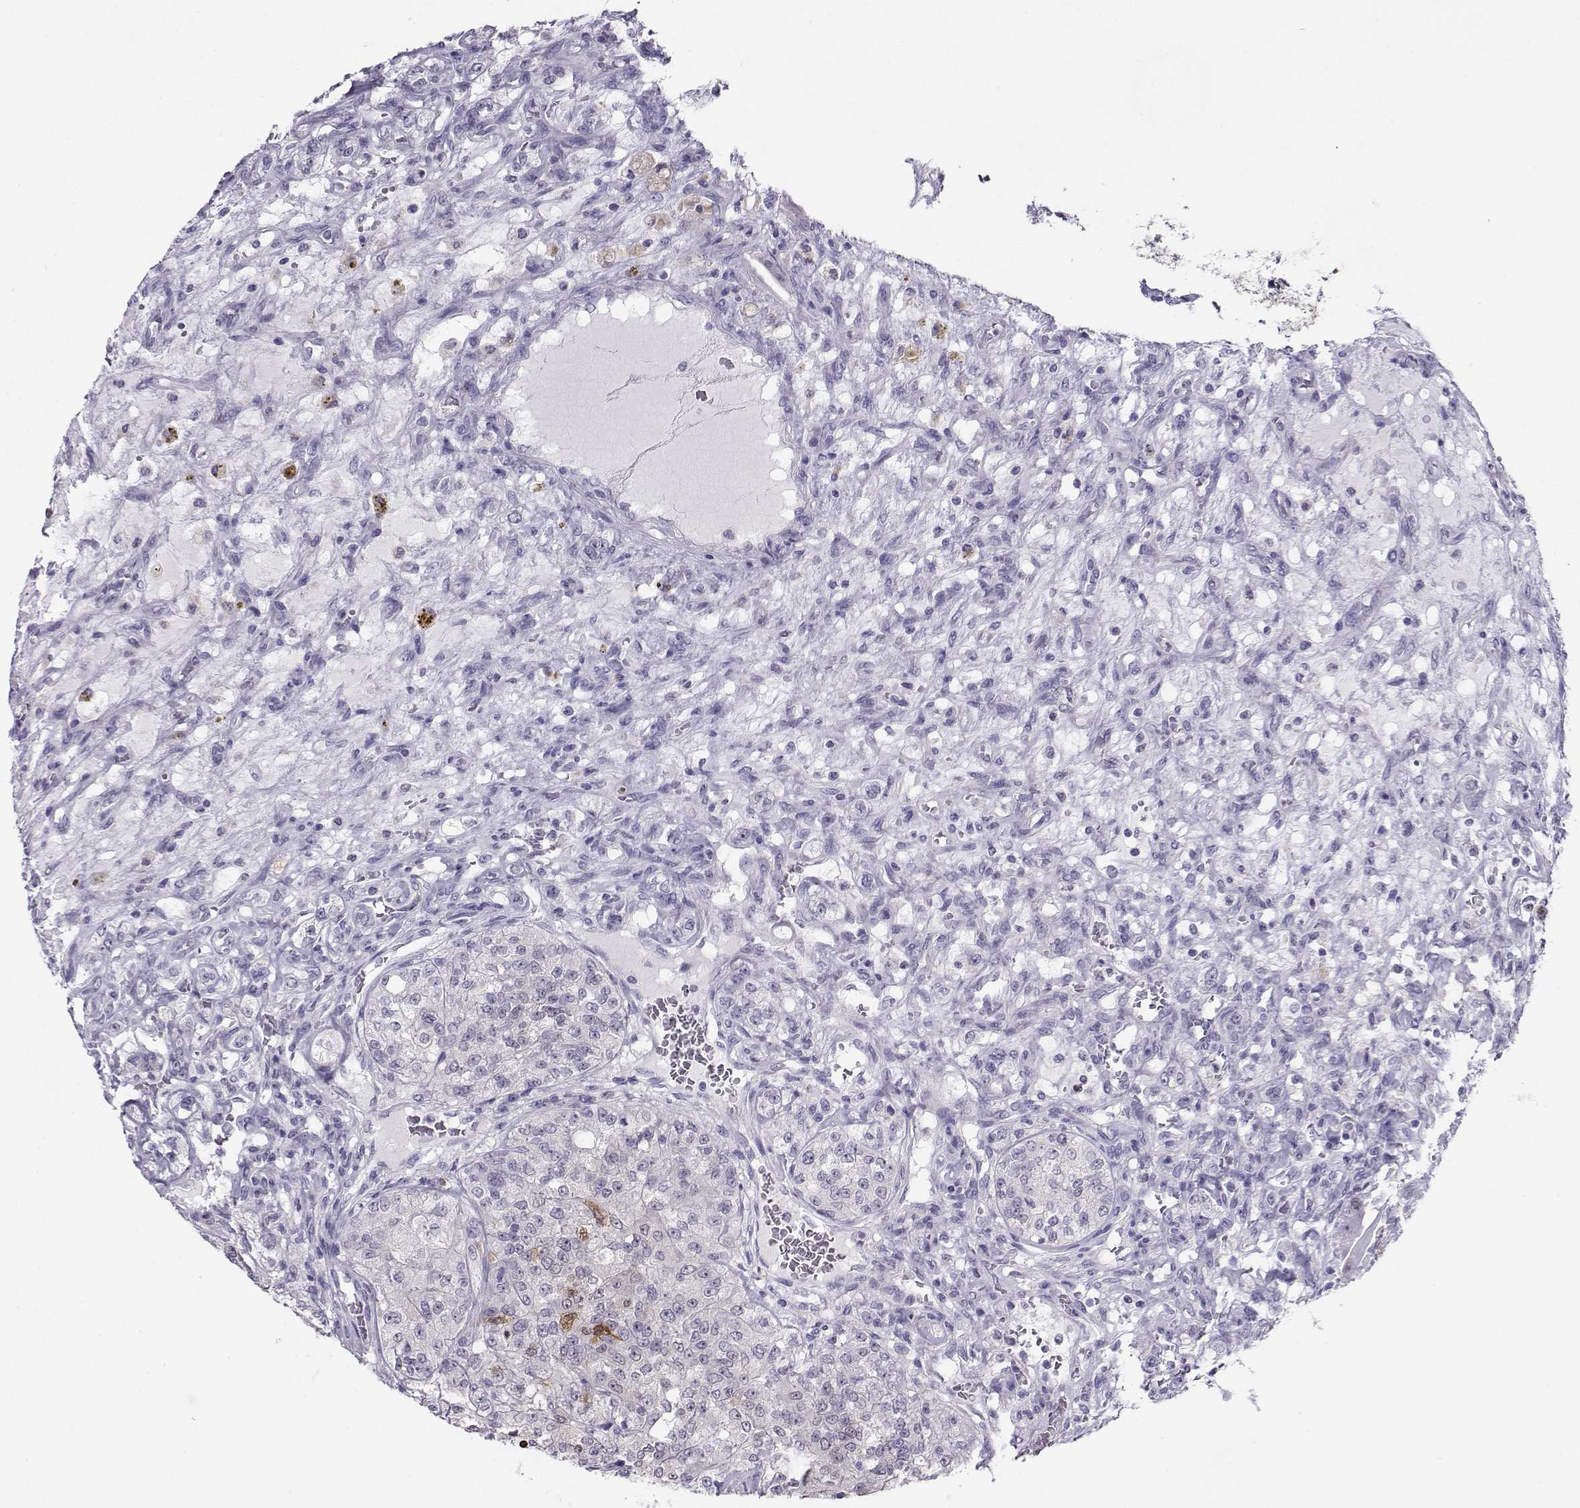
{"staining": {"intensity": "moderate", "quantity": "<25%", "location": "cytoplasmic/membranous"}, "tissue": "renal cancer", "cell_type": "Tumor cells", "image_type": "cancer", "snomed": [{"axis": "morphology", "description": "Adenocarcinoma, NOS"}, {"axis": "topography", "description": "Kidney"}], "caption": "About <25% of tumor cells in human adenocarcinoma (renal) show moderate cytoplasmic/membranous protein staining as visualized by brown immunohistochemical staining.", "gene": "PGK1", "patient": {"sex": "female", "age": 63}}